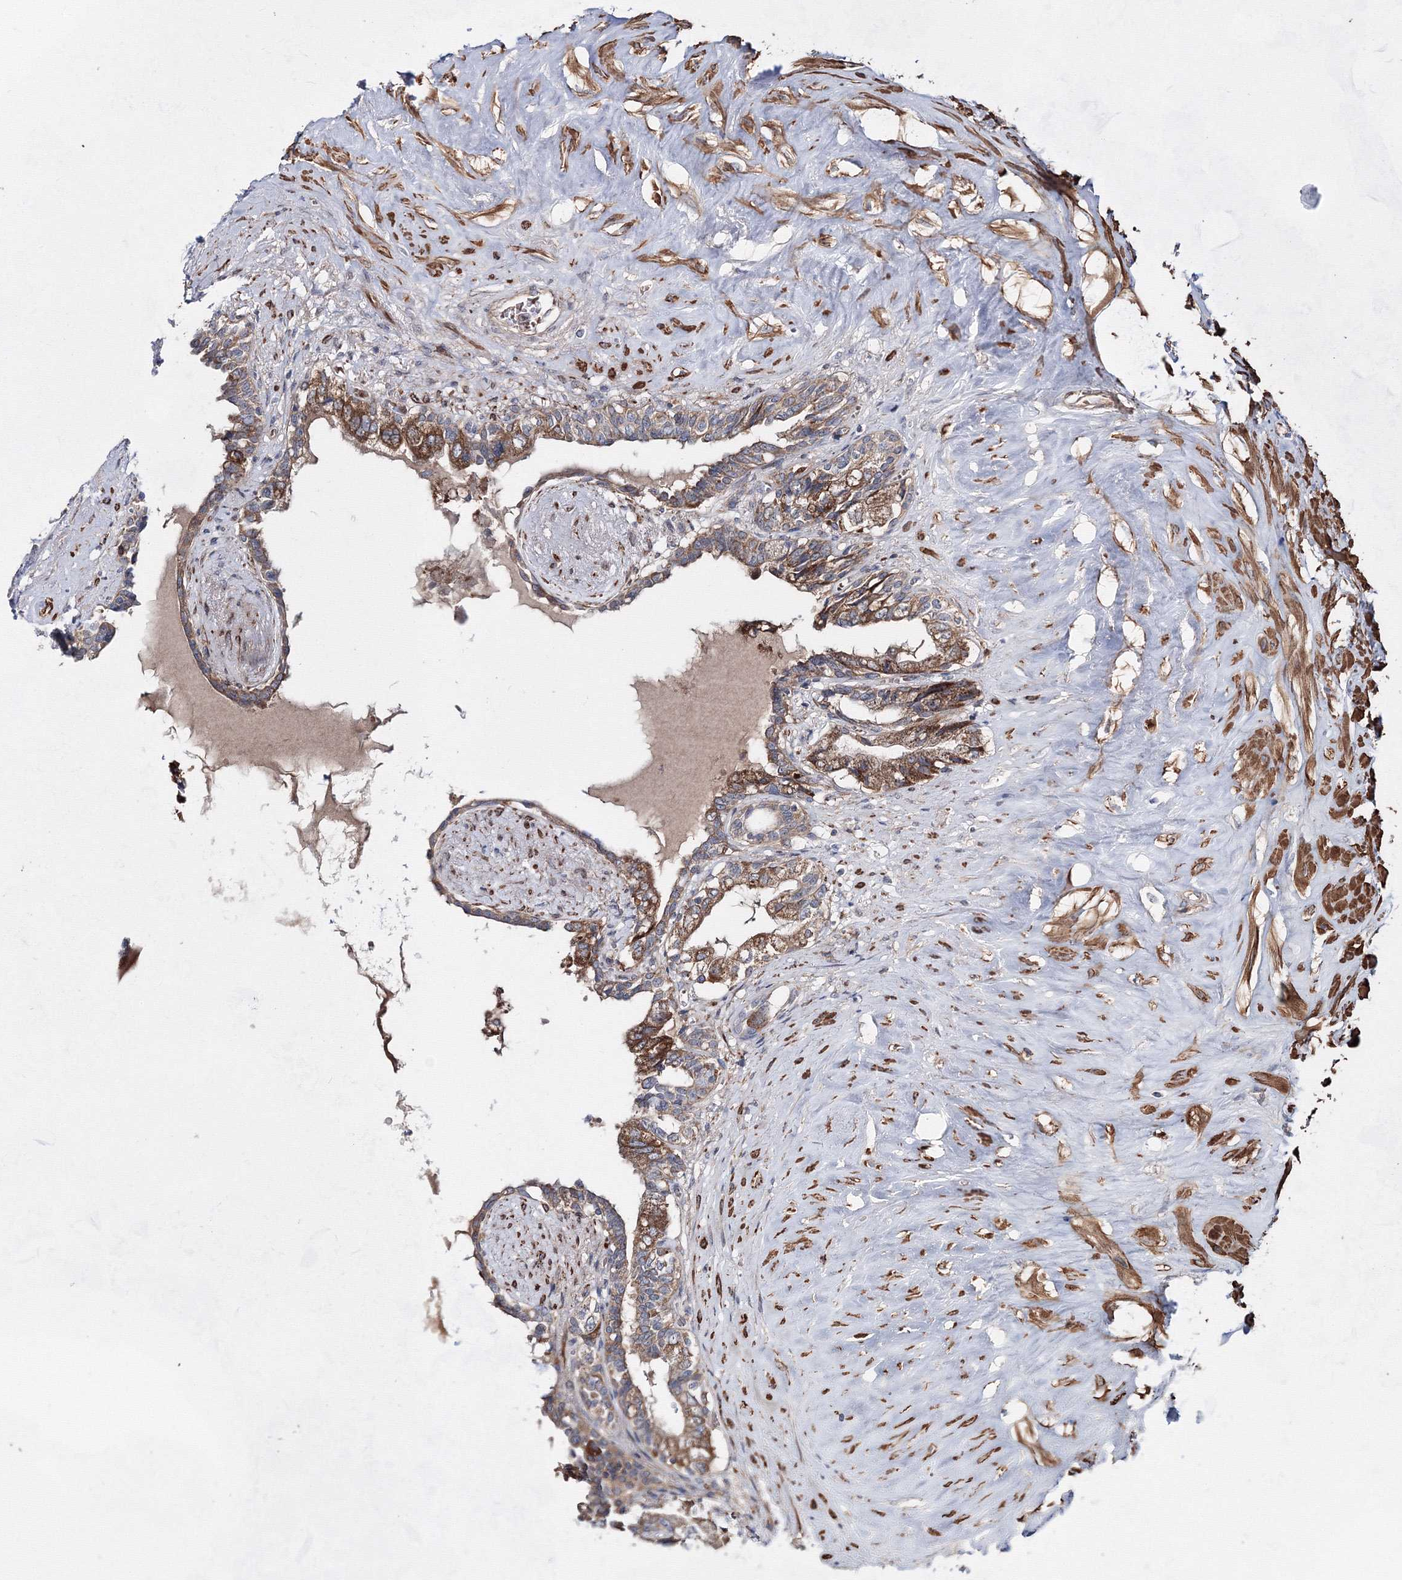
{"staining": {"intensity": "moderate", "quantity": ">75%", "location": "cytoplasmic/membranous"}, "tissue": "seminal vesicle", "cell_type": "Glandular cells", "image_type": "normal", "snomed": [{"axis": "morphology", "description": "Normal tissue, NOS"}, {"axis": "topography", "description": "Seminal veicle"}], "caption": "The image displays staining of benign seminal vesicle, revealing moderate cytoplasmic/membranous protein staining (brown color) within glandular cells.", "gene": "GFM1", "patient": {"sex": "male", "age": 63}}